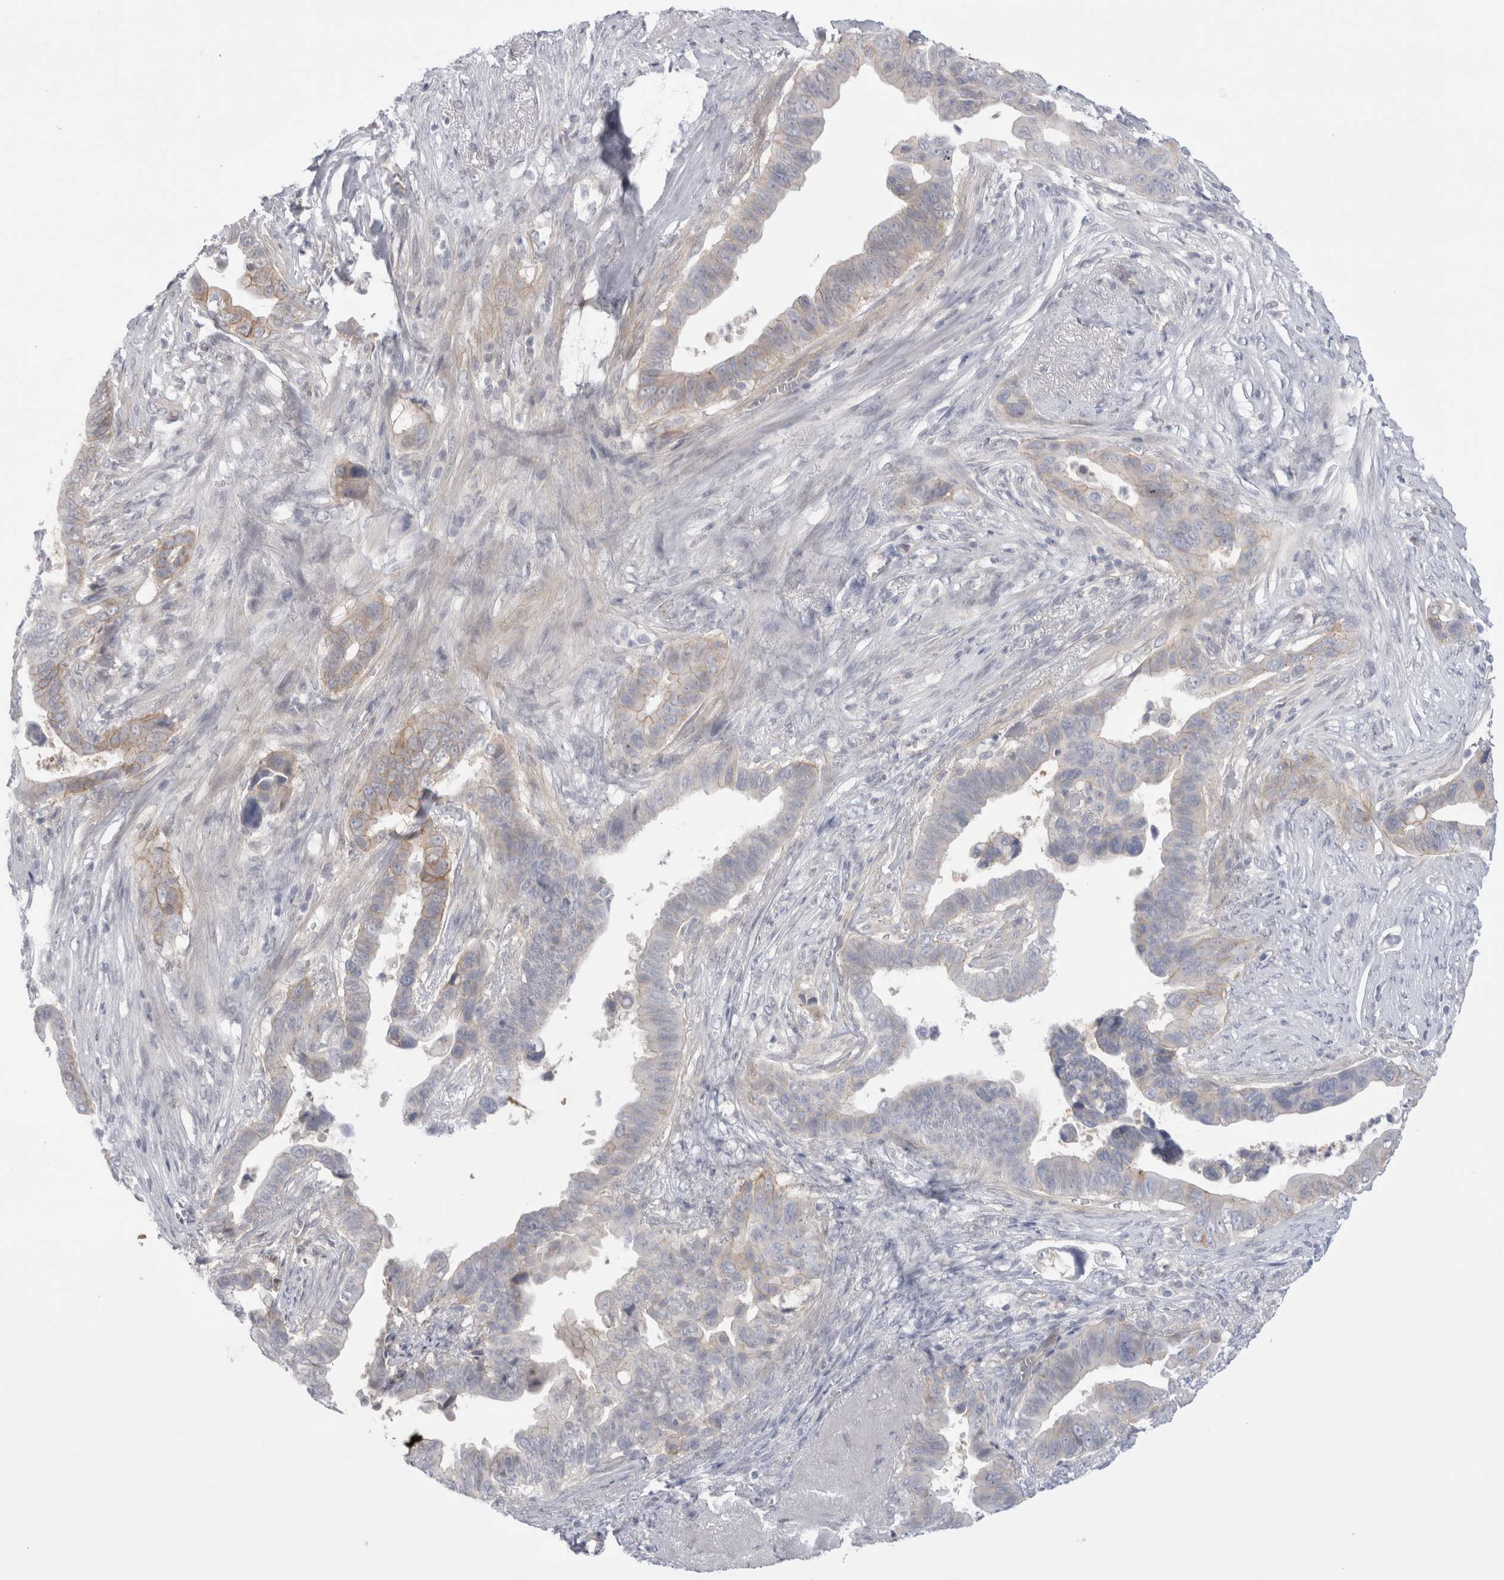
{"staining": {"intensity": "weak", "quantity": "25%-75%", "location": "cytoplasmic/membranous"}, "tissue": "pancreatic cancer", "cell_type": "Tumor cells", "image_type": "cancer", "snomed": [{"axis": "morphology", "description": "Adenocarcinoma, NOS"}, {"axis": "topography", "description": "Pancreas"}], "caption": "Immunohistochemical staining of pancreatic cancer (adenocarcinoma) demonstrates low levels of weak cytoplasmic/membranous protein positivity in about 25%-75% of tumor cells. (DAB IHC with brightfield microscopy, high magnification).", "gene": "VANGL1", "patient": {"sex": "female", "age": 72}}